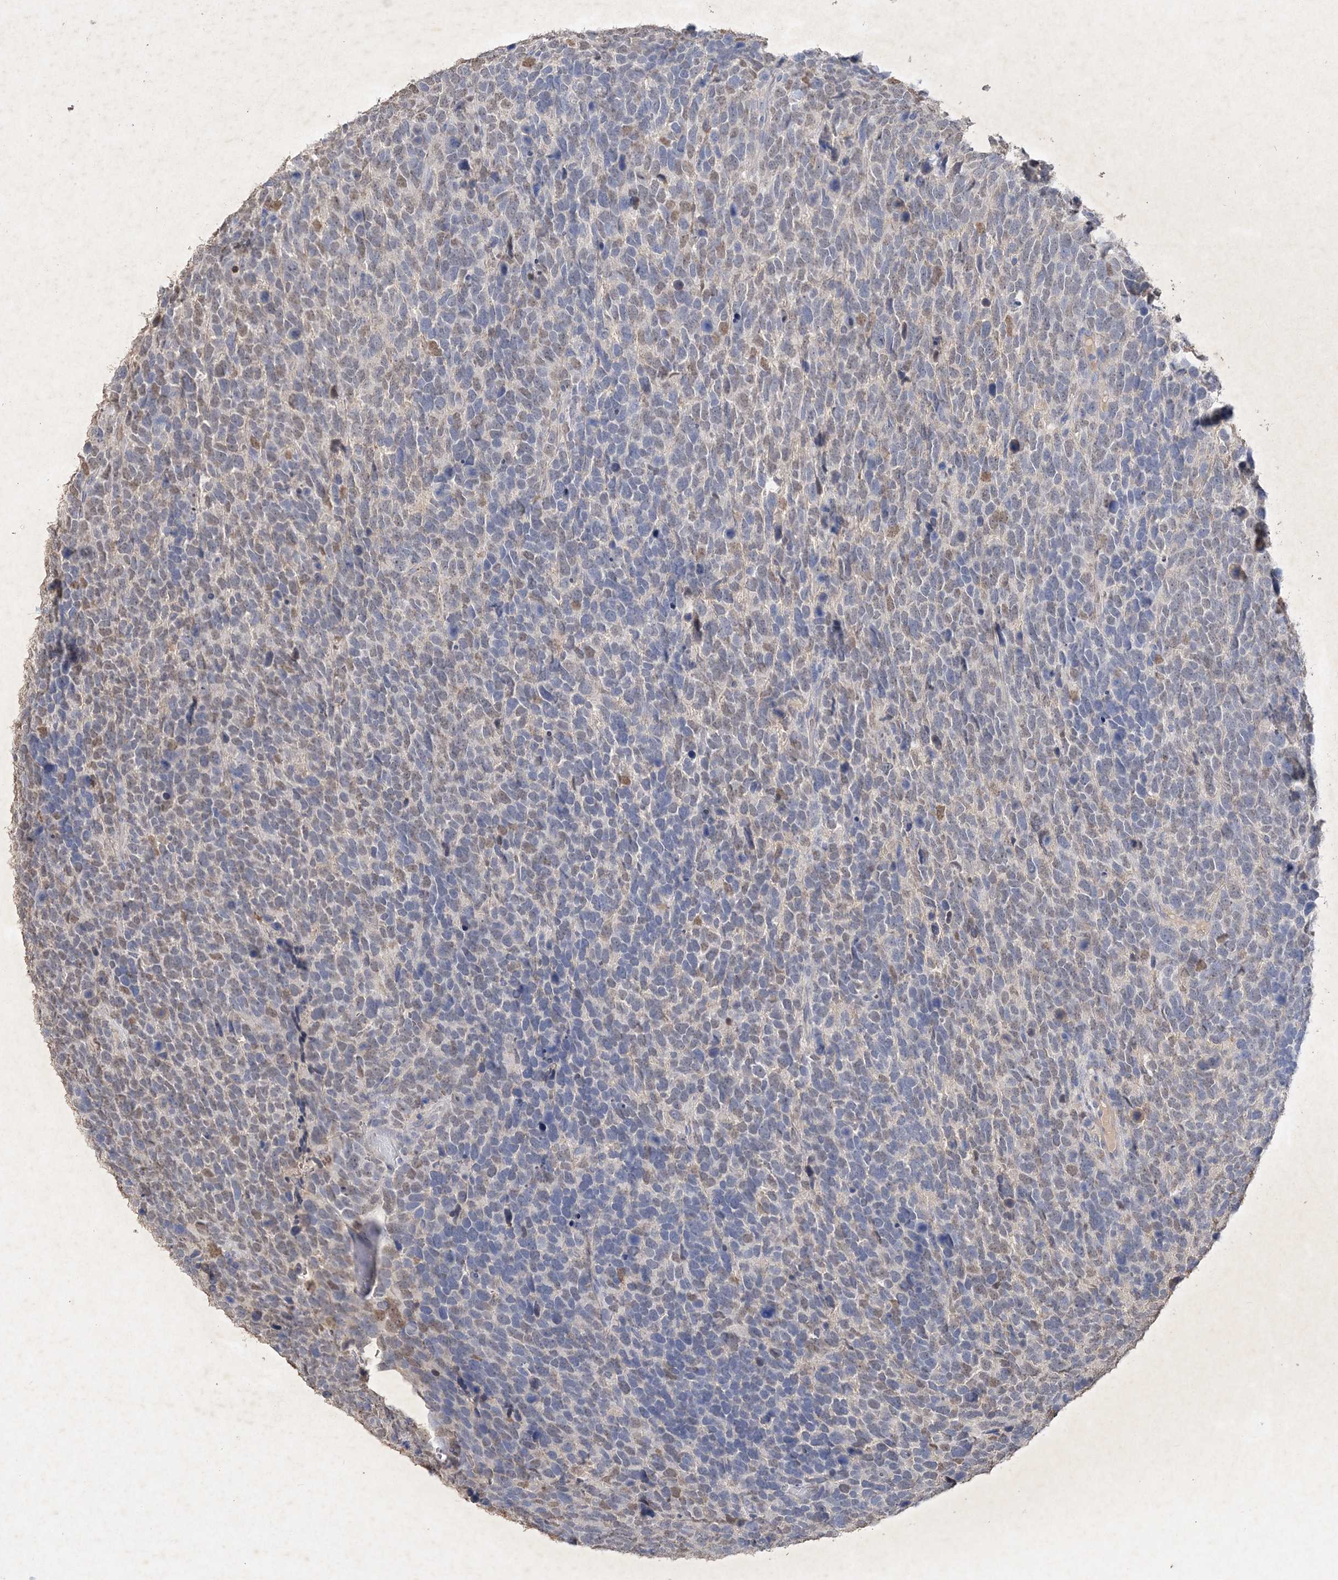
{"staining": {"intensity": "weak", "quantity": "<25%", "location": "cytoplasmic/membranous,nuclear"}, "tissue": "urothelial cancer", "cell_type": "Tumor cells", "image_type": "cancer", "snomed": [{"axis": "morphology", "description": "Urothelial carcinoma, High grade"}, {"axis": "topography", "description": "Urinary bladder"}], "caption": "This is a micrograph of IHC staining of urothelial carcinoma (high-grade), which shows no positivity in tumor cells. (Stains: DAB (3,3'-diaminobenzidine) immunohistochemistry with hematoxylin counter stain, Microscopy: brightfield microscopy at high magnification).", "gene": "C11orf58", "patient": {"sex": "female", "age": 82}}